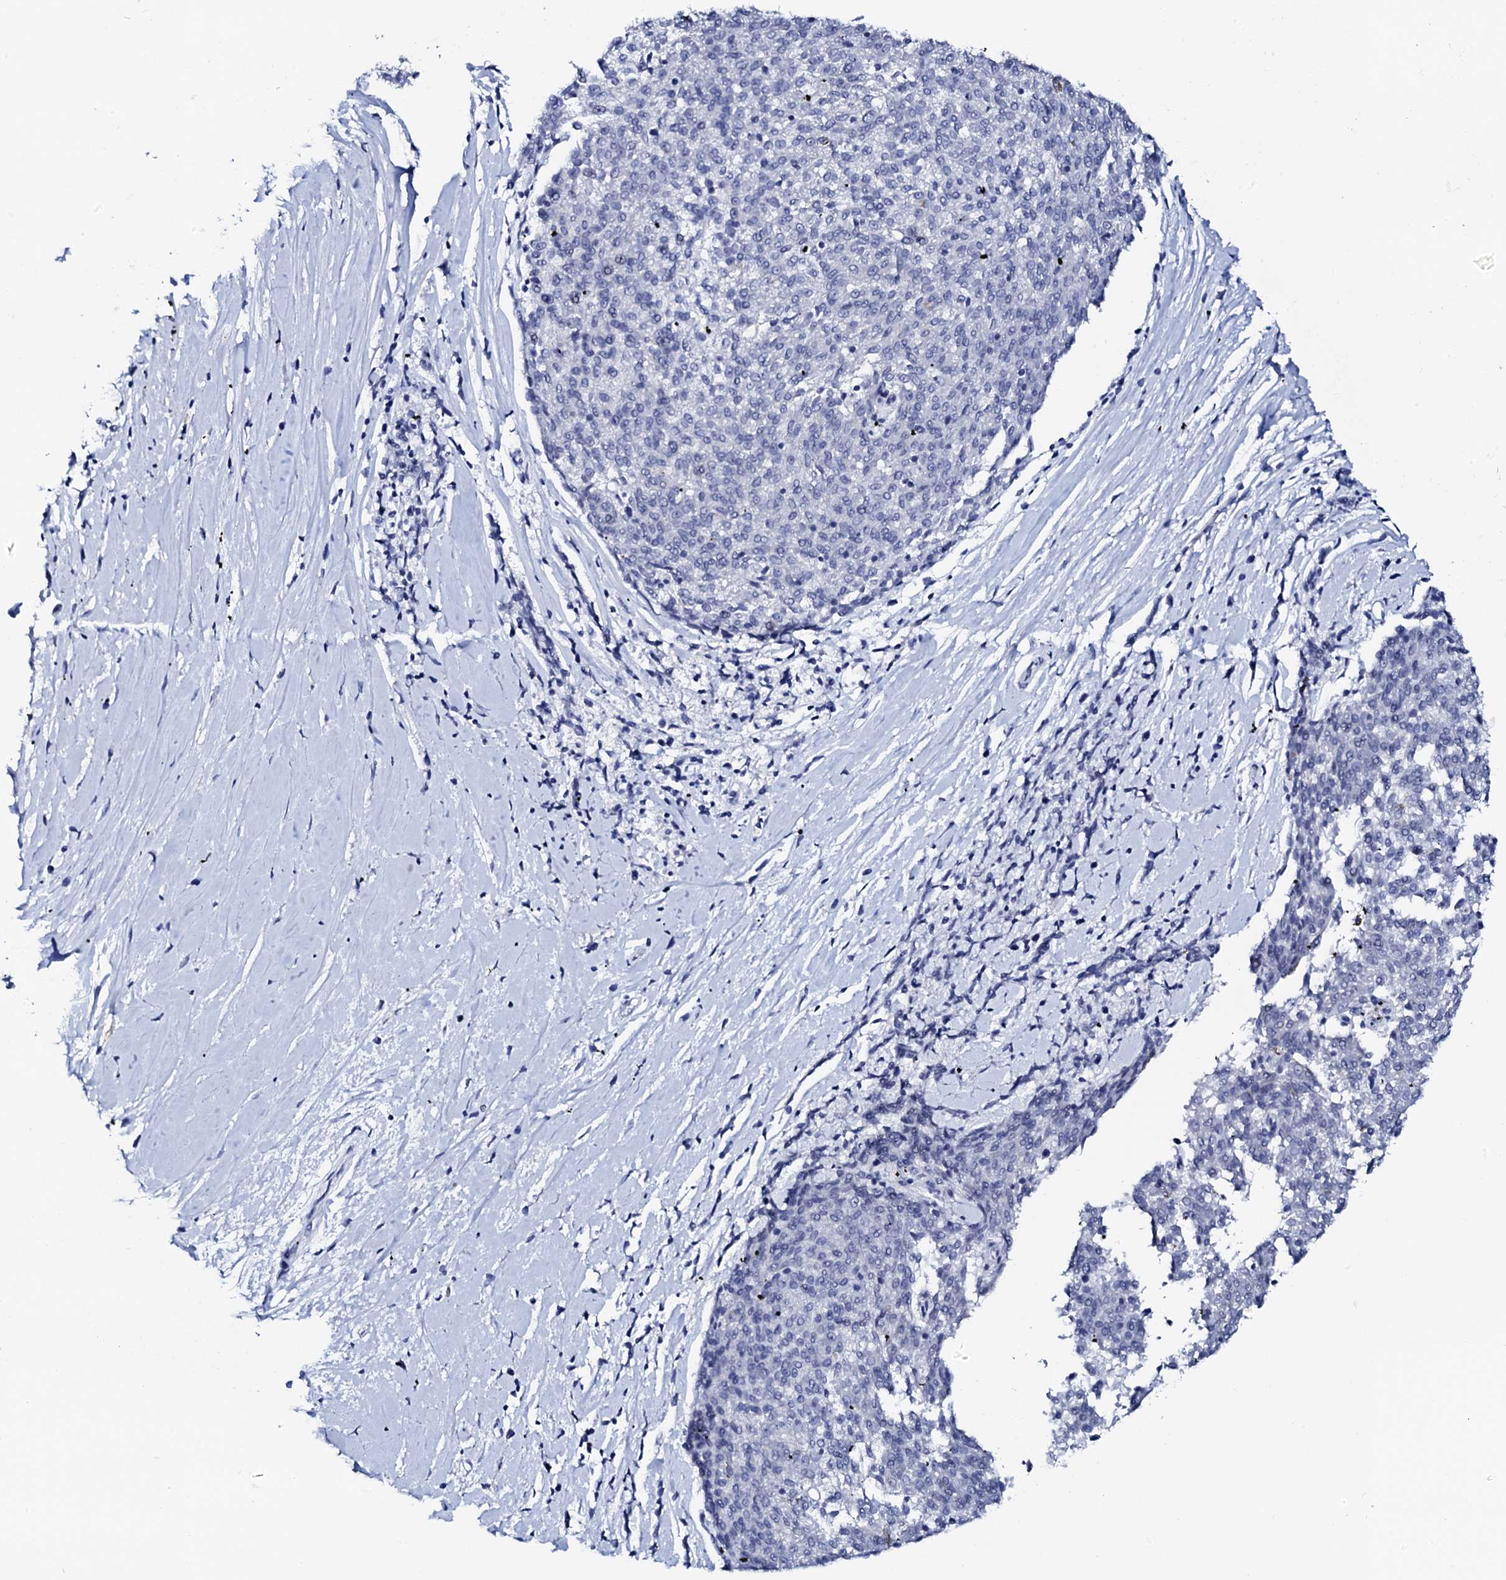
{"staining": {"intensity": "negative", "quantity": "none", "location": "none"}, "tissue": "melanoma", "cell_type": "Tumor cells", "image_type": "cancer", "snomed": [{"axis": "morphology", "description": "Malignant melanoma, NOS"}, {"axis": "topography", "description": "Skin"}], "caption": "DAB immunohistochemical staining of human melanoma reveals no significant expression in tumor cells.", "gene": "SPATA19", "patient": {"sex": "female", "age": 72}}